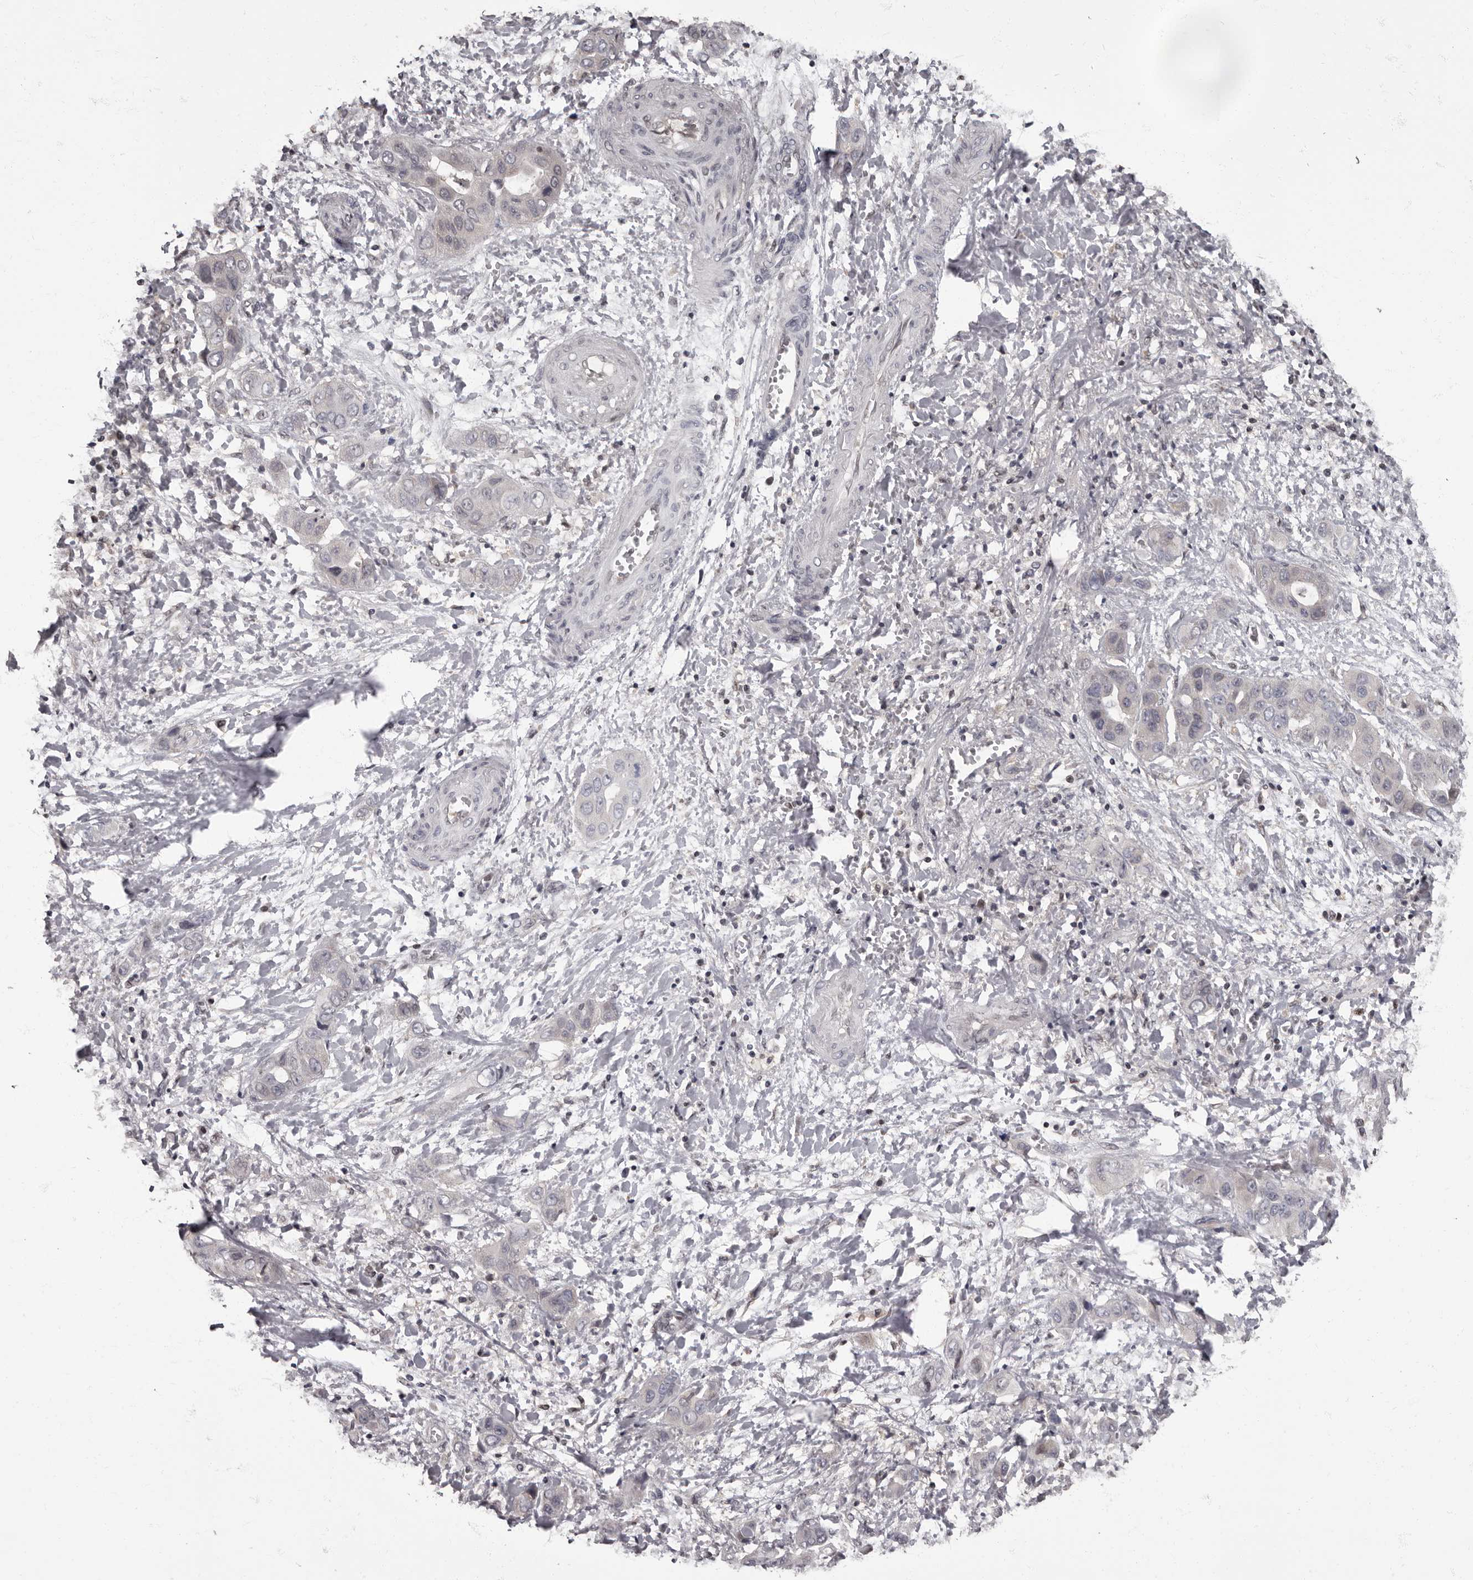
{"staining": {"intensity": "negative", "quantity": "none", "location": "none"}, "tissue": "liver cancer", "cell_type": "Tumor cells", "image_type": "cancer", "snomed": [{"axis": "morphology", "description": "Cholangiocarcinoma"}, {"axis": "topography", "description": "Liver"}], "caption": "Liver cancer (cholangiocarcinoma) was stained to show a protein in brown. There is no significant staining in tumor cells. (Brightfield microscopy of DAB IHC at high magnification).", "gene": "C1orf50", "patient": {"sex": "female", "age": 52}}